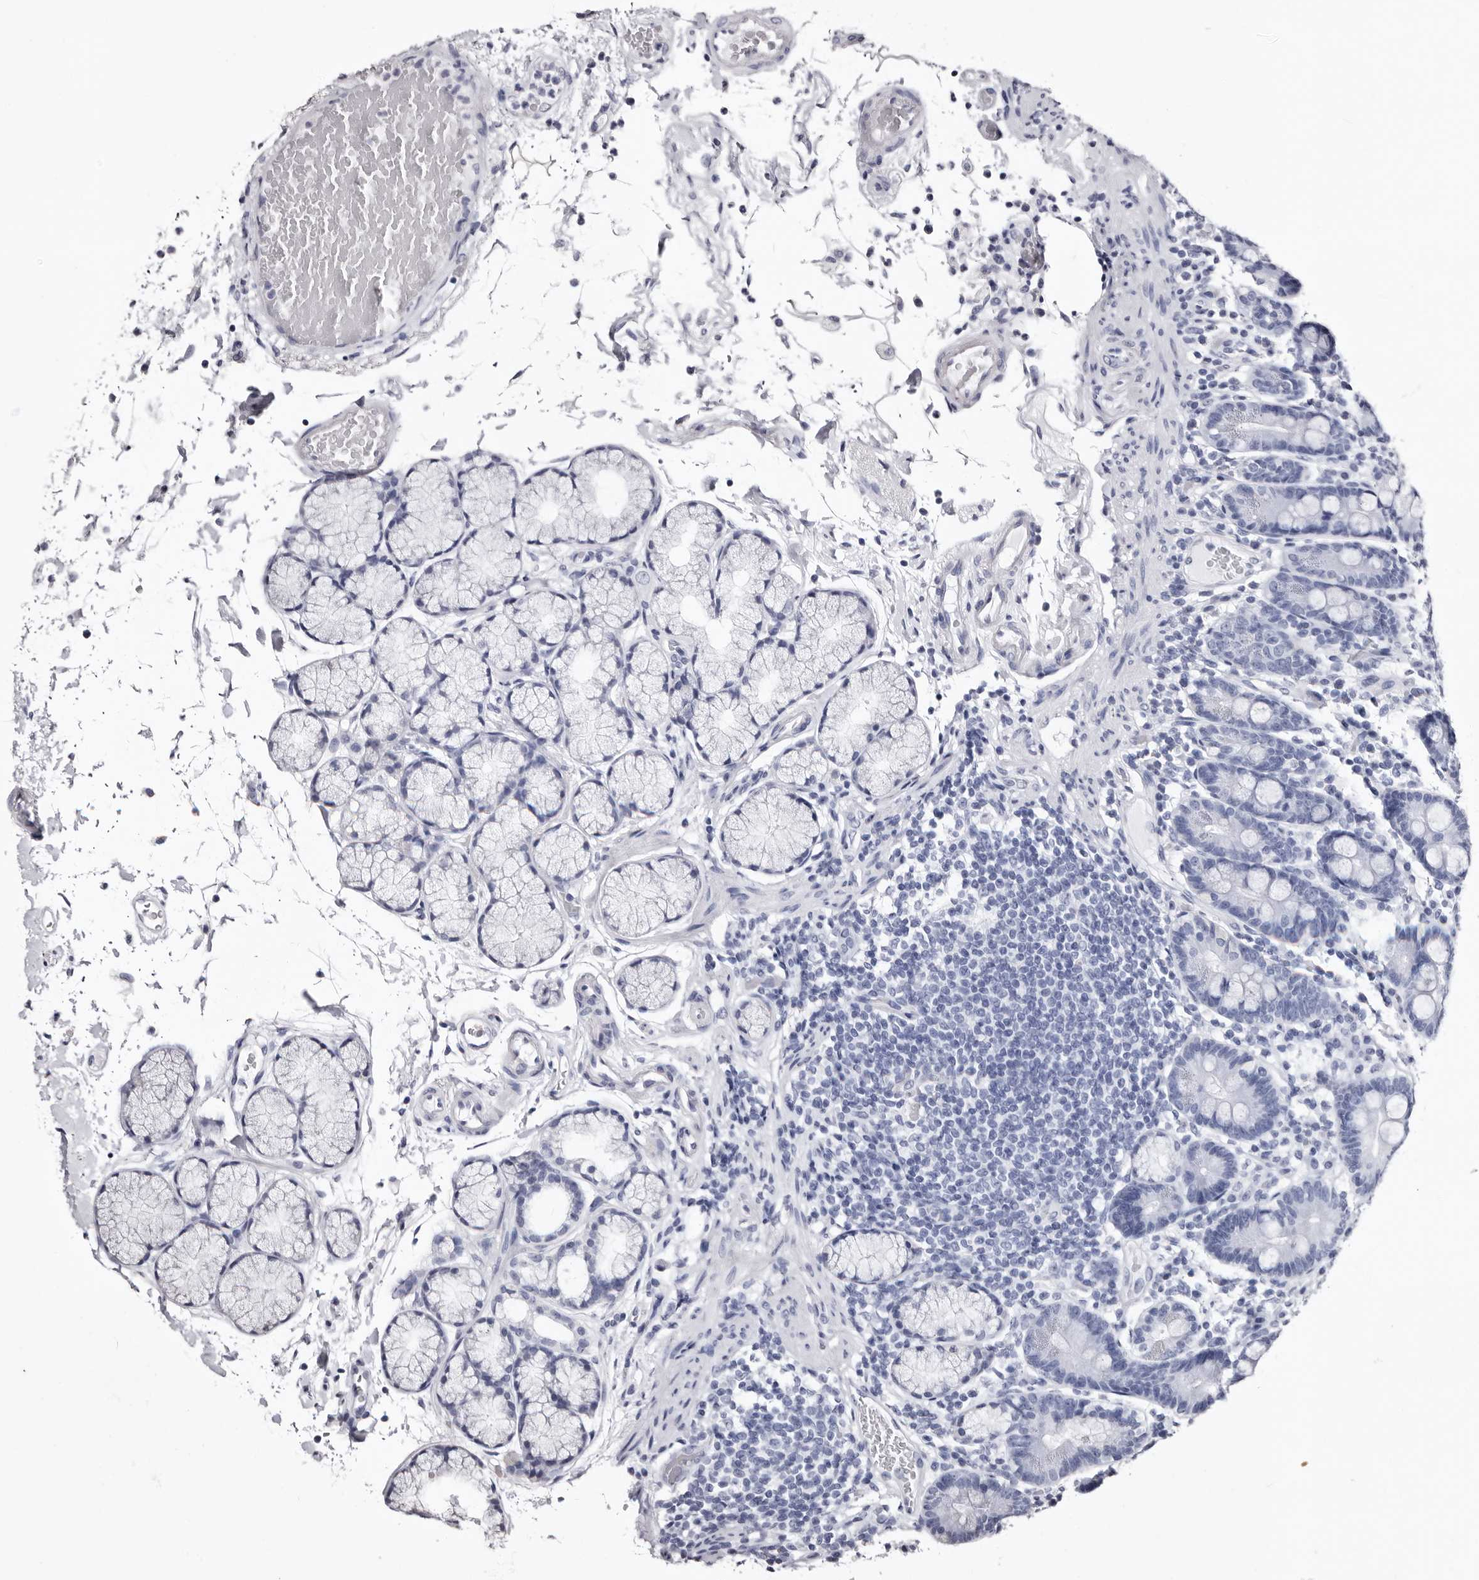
{"staining": {"intensity": "negative", "quantity": "none", "location": "none"}, "tissue": "duodenum", "cell_type": "Glandular cells", "image_type": "normal", "snomed": [{"axis": "morphology", "description": "Normal tissue, NOS"}, {"axis": "topography", "description": "Small intestine, NOS"}], "caption": "Immunohistochemistry (IHC) photomicrograph of normal duodenum: duodenum stained with DAB (3,3'-diaminobenzidine) displays no significant protein expression in glandular cells.", "gene": "BPGM", "patient": {"sex": "female", "age": 71}}